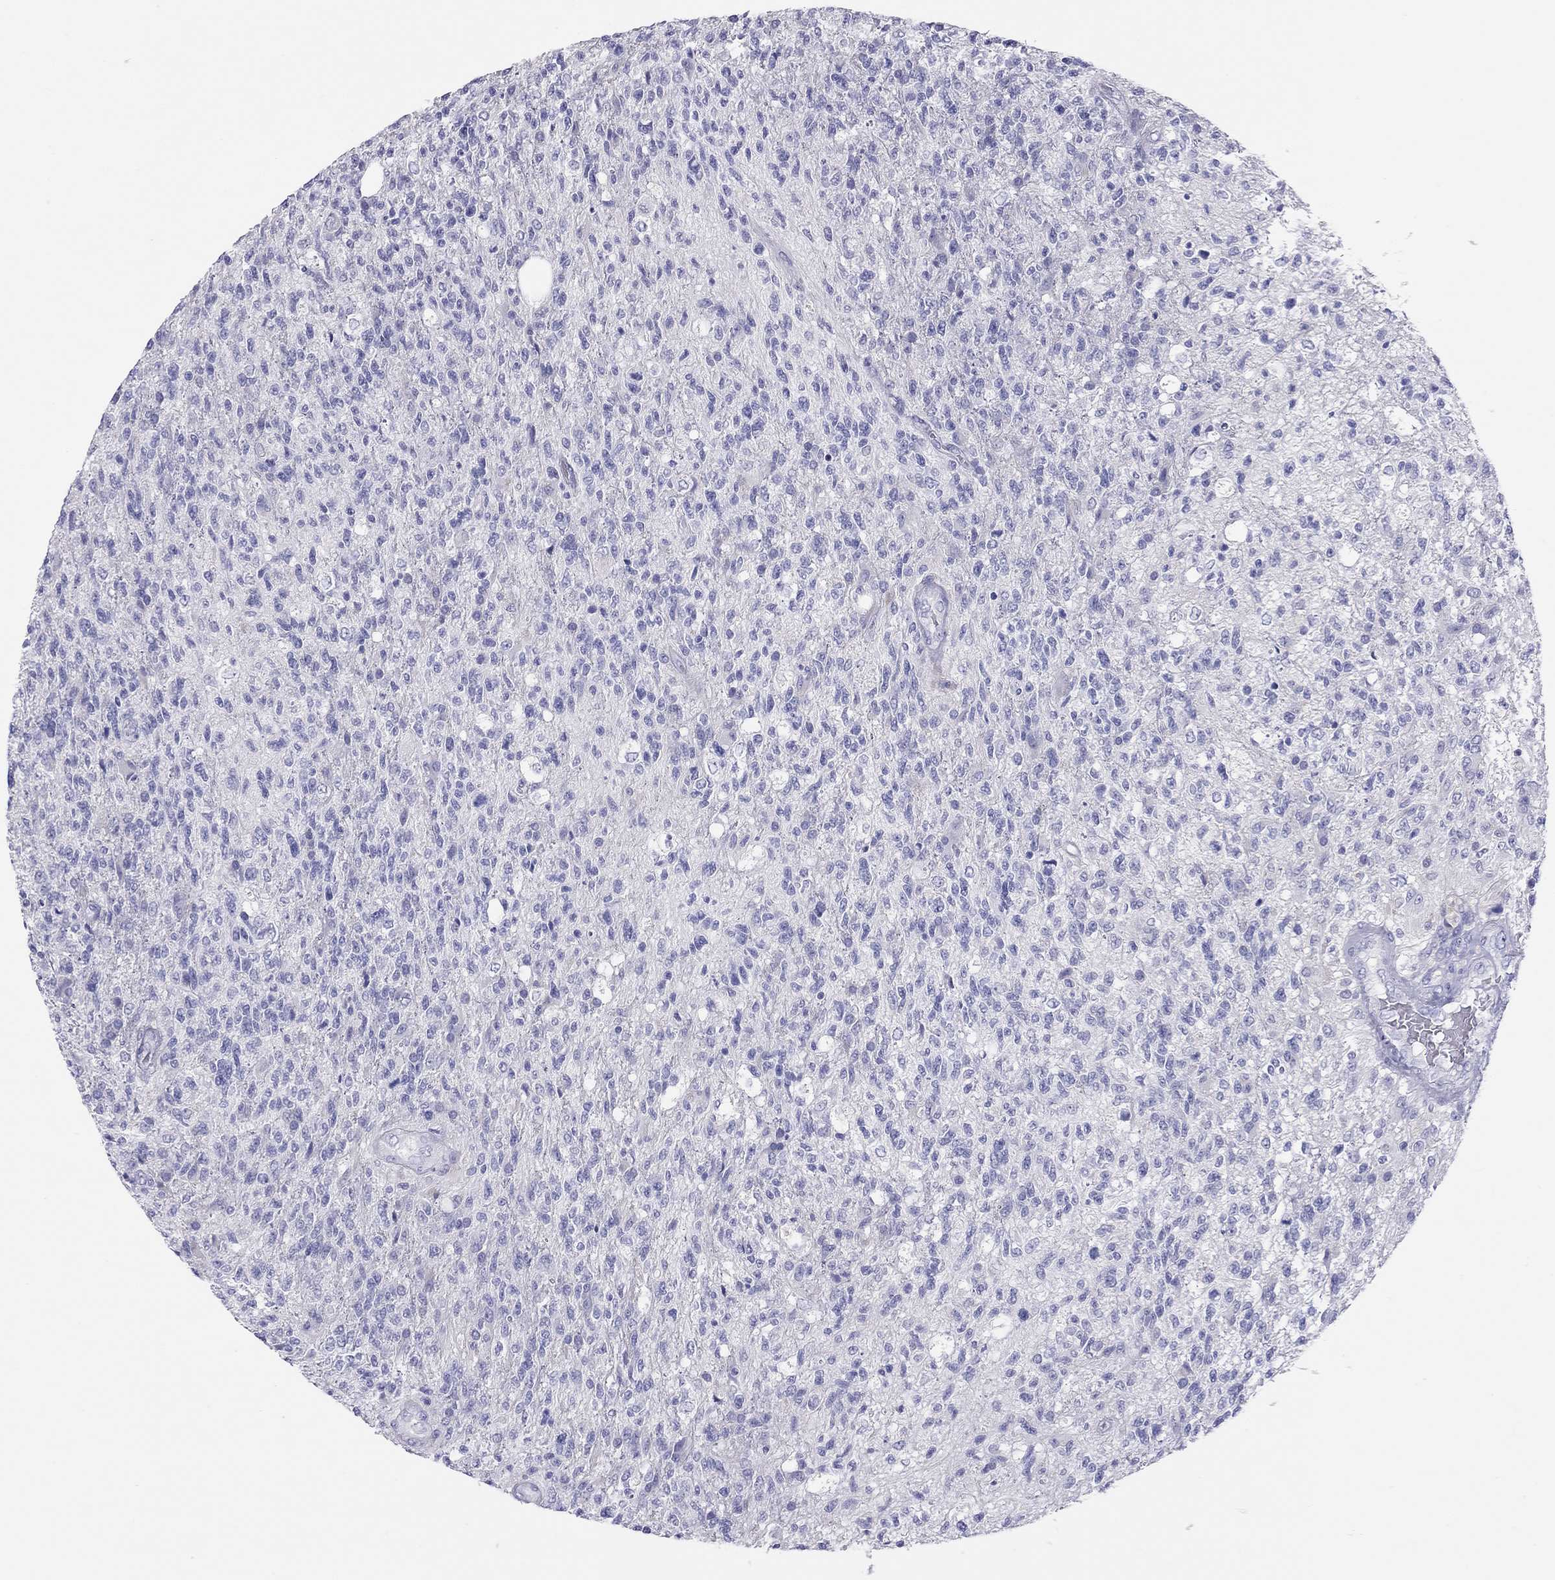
{"staining": {"intensity": "negative", "quantity": "none", "location": "none"}, "tissue": "glioma", "cell_type": "Tumor cells", "image_type": "cancer", "snomed": [{"axis": "morphology", "description": "Glioma, malignant, High grade"}, {"axis": "topography", "description": "Brain"}], "caption": "Human malignant high-grade glioma stained for a protein using immunohistochemistry reveals no staining in tumor cells.", "gene": "PSMB11", "patient": {"sex": "male", "age": 56}}